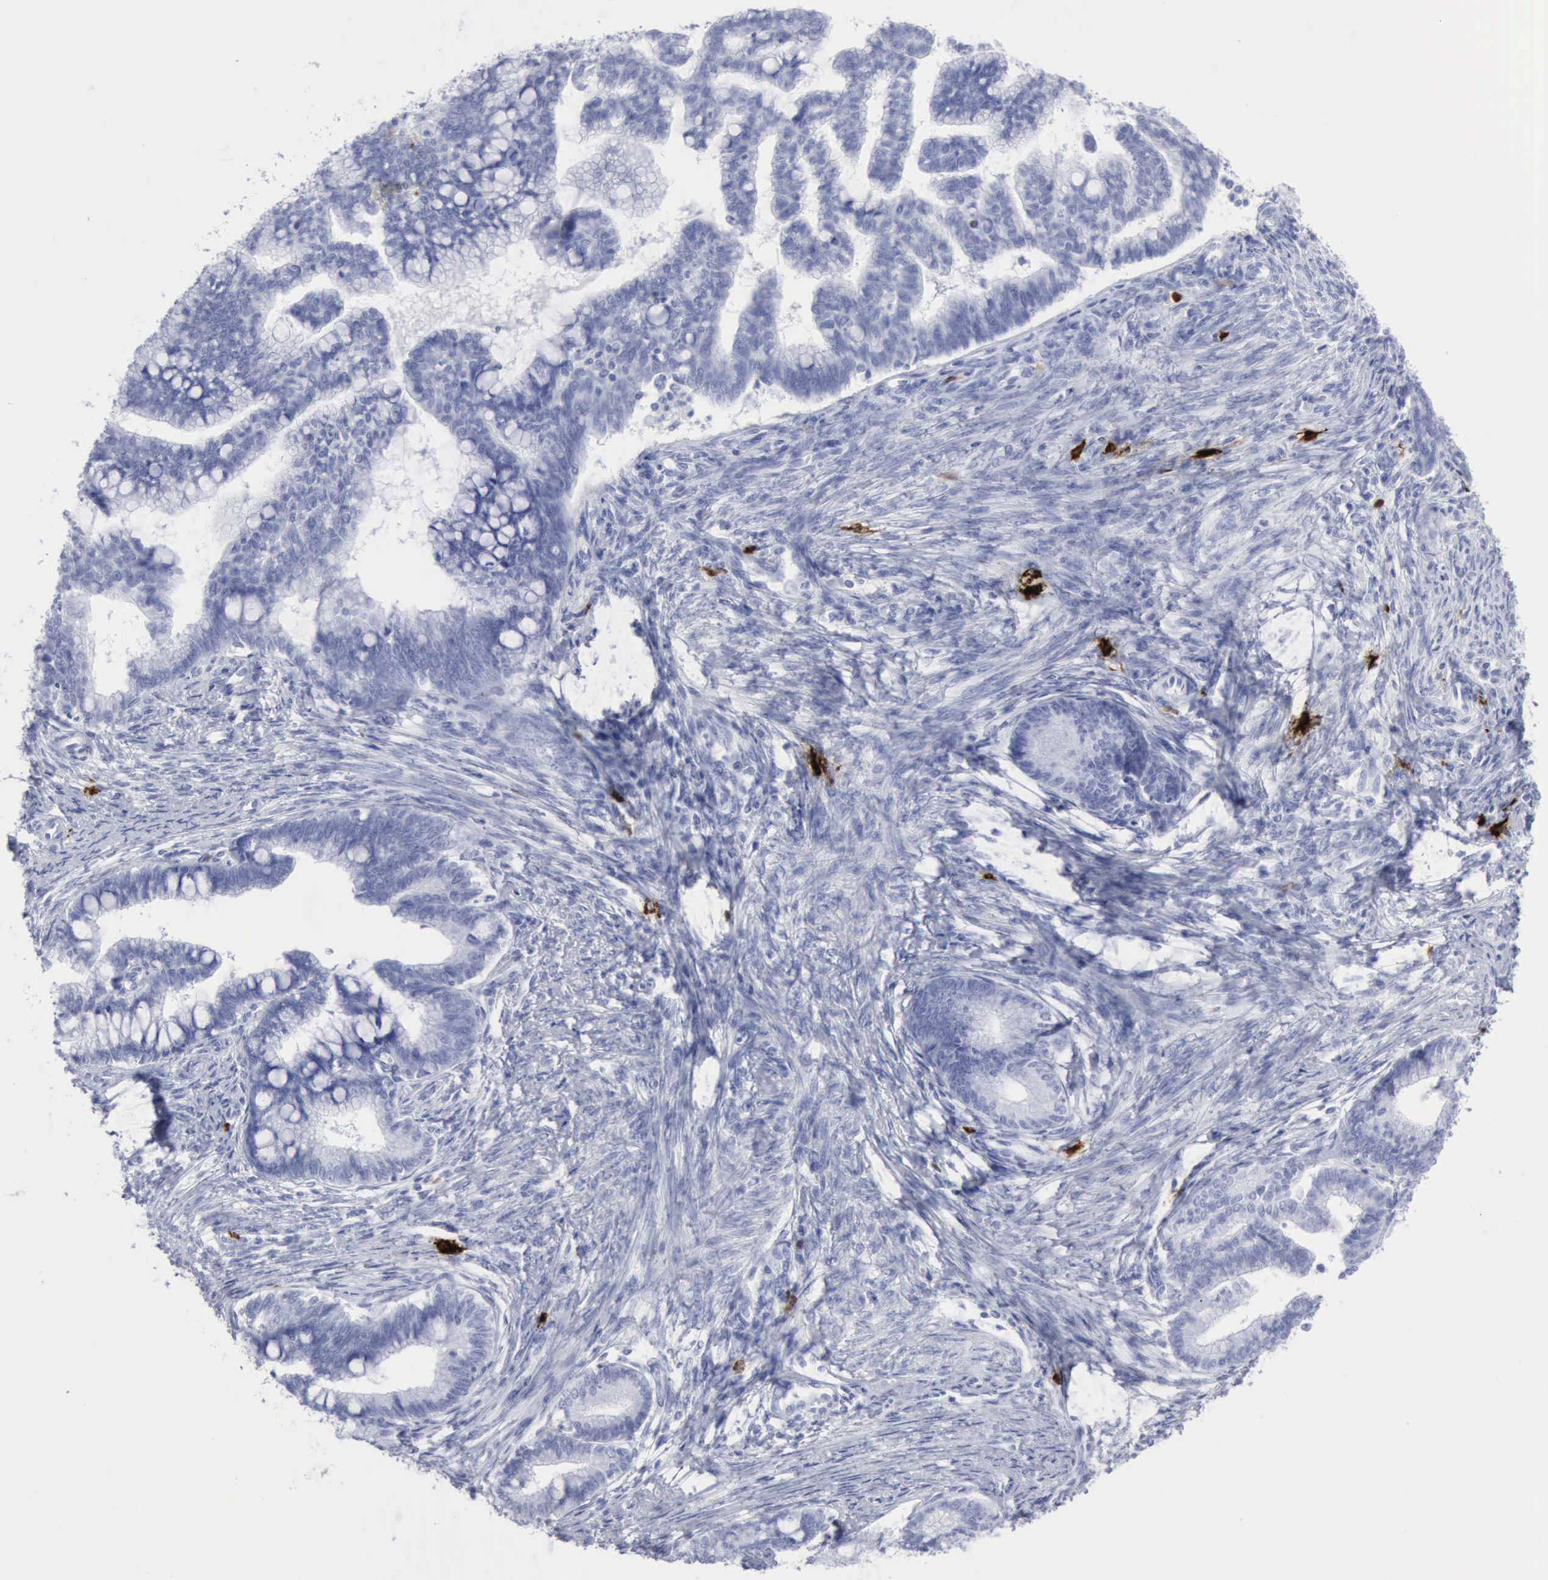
{"staining": {"intensity": "negative", "quantity": "none", "location": "none"}, "tissue": "cervical cancer", "cell_type": "Tumor cells", "image_type": "cancer", "snomed": [{"axis": "morphology", "description": "Adenocarcinoma, NOS"}, {"axis": "topography", "description": "Cervix"}], "caption": "Tumor cells show no significant protein positivity in cervical adenocarcinoma. Nuclei are stained in blue.", "gene": "CMA1", "patient": {"sex": "female", "age": 36}}